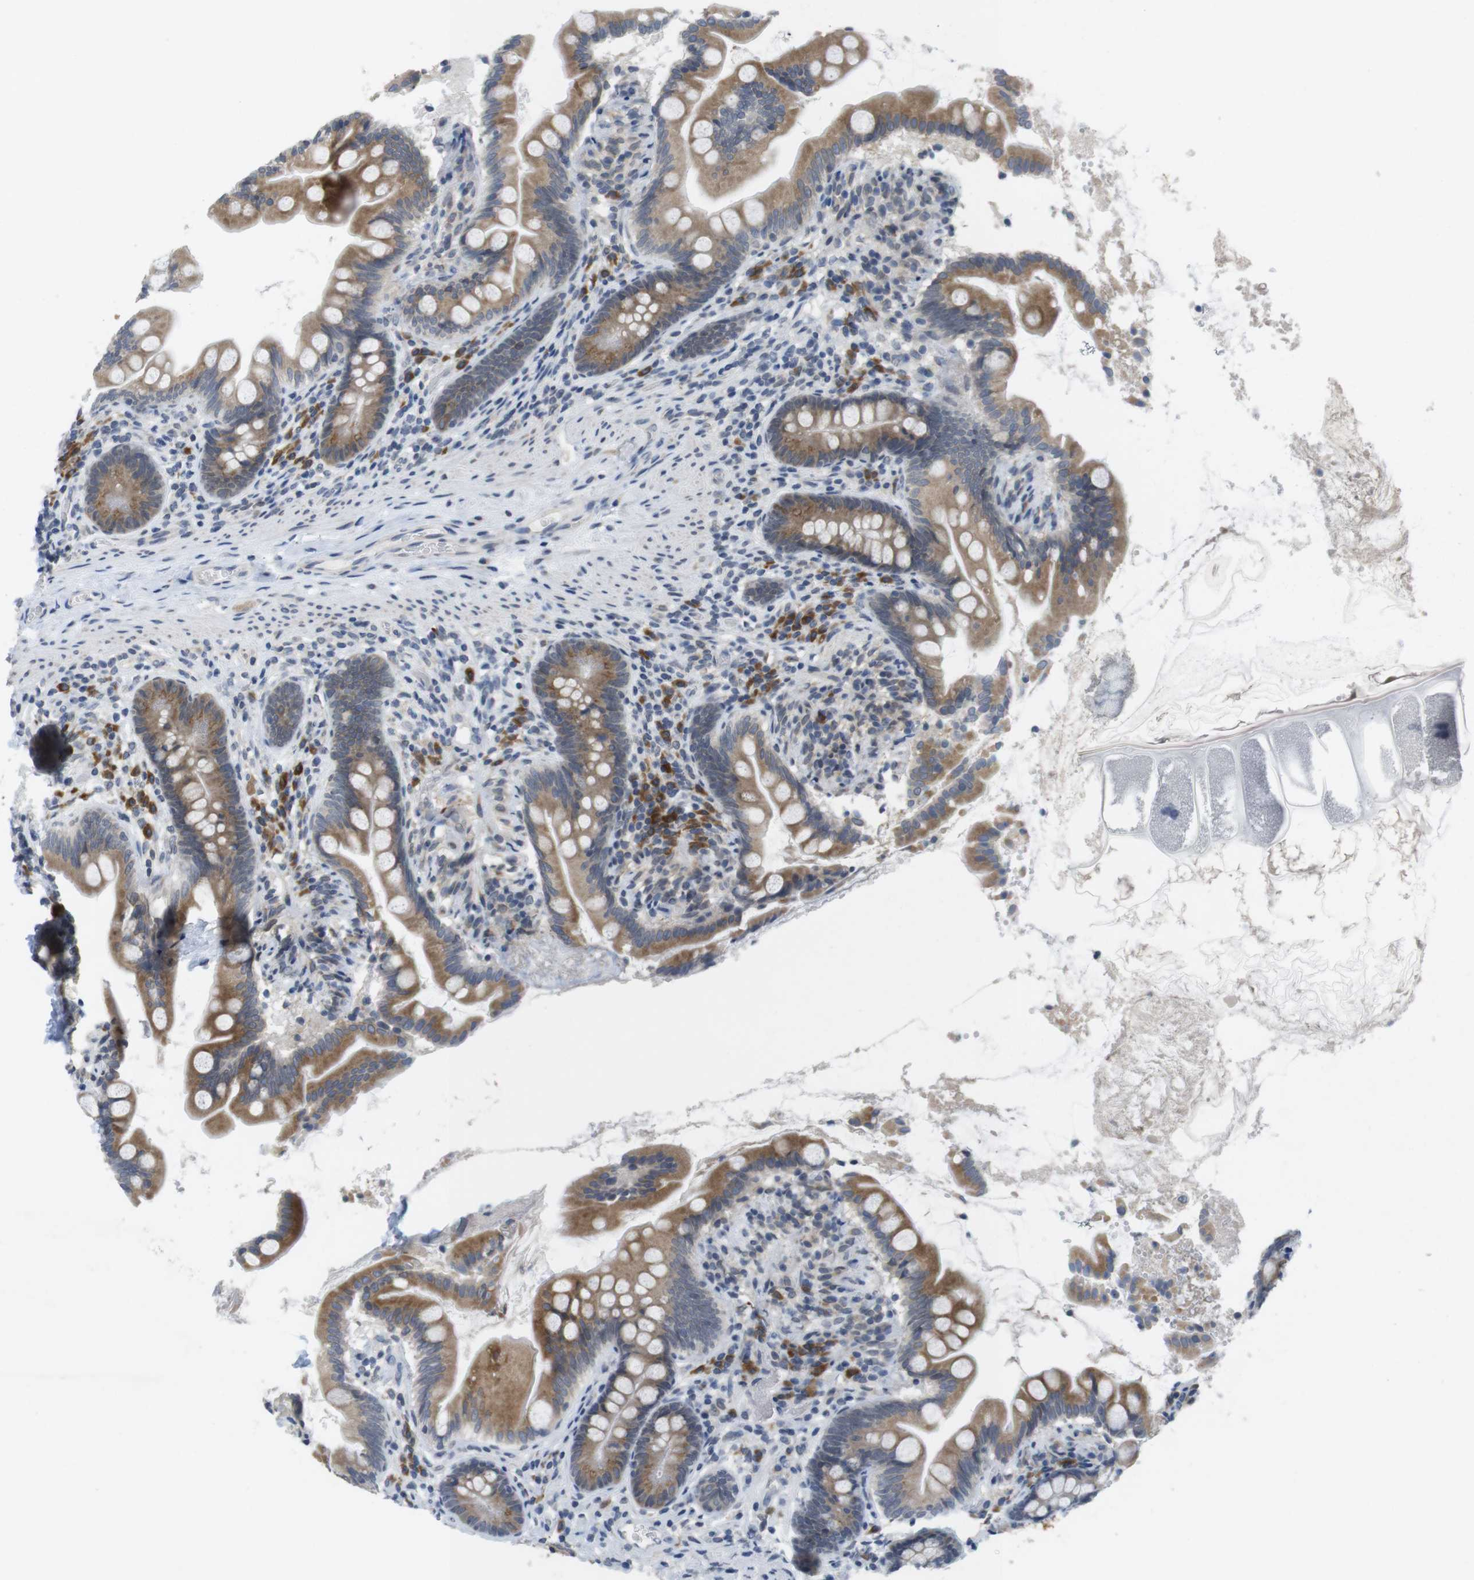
{"staining": {"intensity": "moderate", "quantity": ">75%", "location": "cytoplasmic/membranous"}, "tissue": "small intestine", "cell_type": "Glandular cells", "image_type": "normal", "snomed": [{"axis": "morphology", "description": "Normal tissue, NOS"}, {"axis": "topography", "description": "Small intestine"}], "caption": "Immunohistochemical staining of unremarkable human small intestine exhibits medium levels of moderate cytoplasmic/membranous staining in about >75% of glandular cells. (brown staining indicates protein expression, while blue staining denotes nuclei).", "gene": "ERGIC3", "patient": {"sex": "female", "age": 56}}